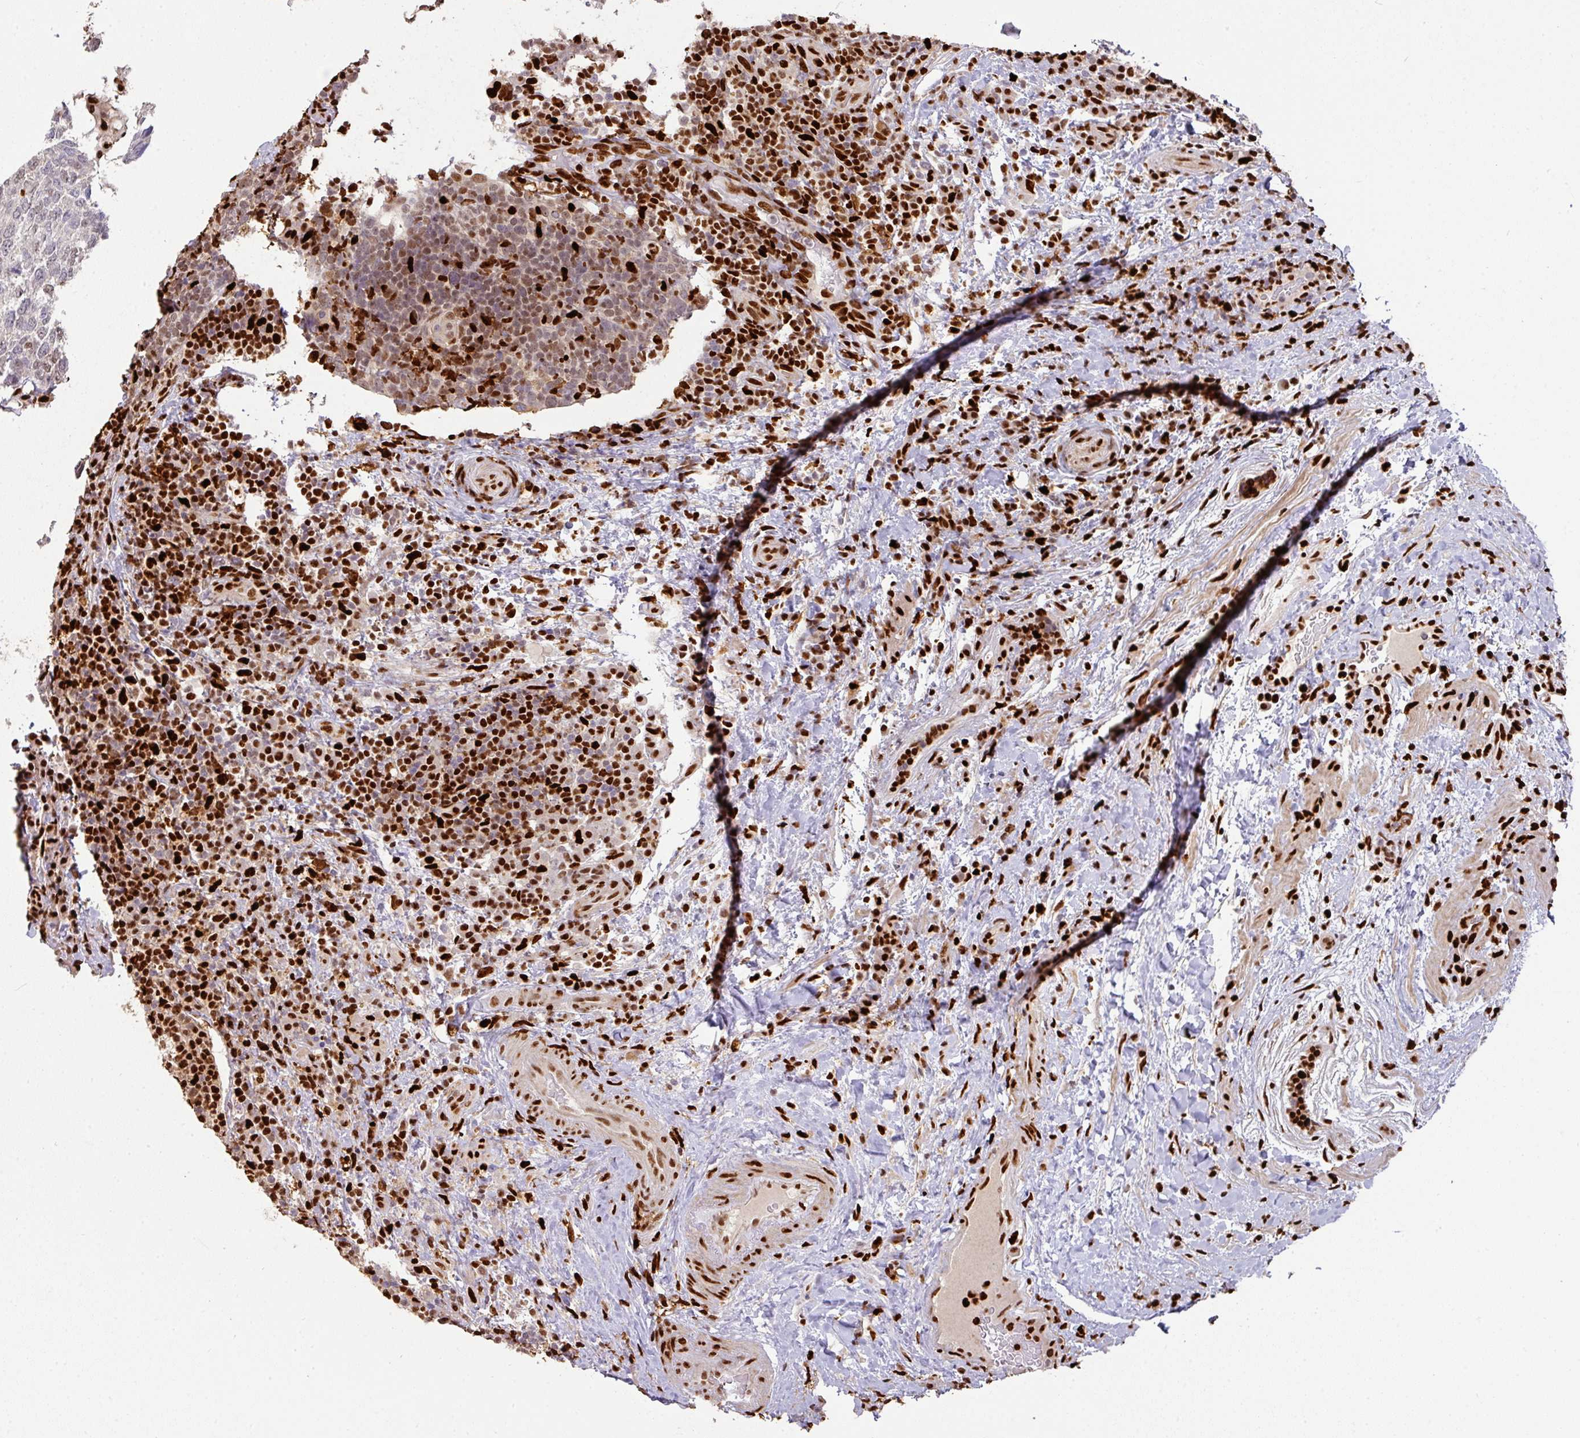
{"staining": {"intensity": "moderate", "quantity": ">75%", "location": "nuclear"}, "tissue": "head and neck cancer", "cell_type": "Tumor cells", "image_type": "cancer", "snomed": [{"axis": "morphology", "description": "Squamous cell carcinoma, NOS"}, {"axis": "morphology", "description": "Squamous cell carcinoma, metastatic, NOS"}, {"axis": "topography", "description": "Lymph node"}, {"axis": "topography", "description": "Head-Neck"}], "caption": "Tumor cells display medium levels of moderate nuclear positivity in about >75% of cells in squamous cell carcinoma (head and neck).", "gene": "SAMHD1", "patient": {"sex": "male", "age": 62}}